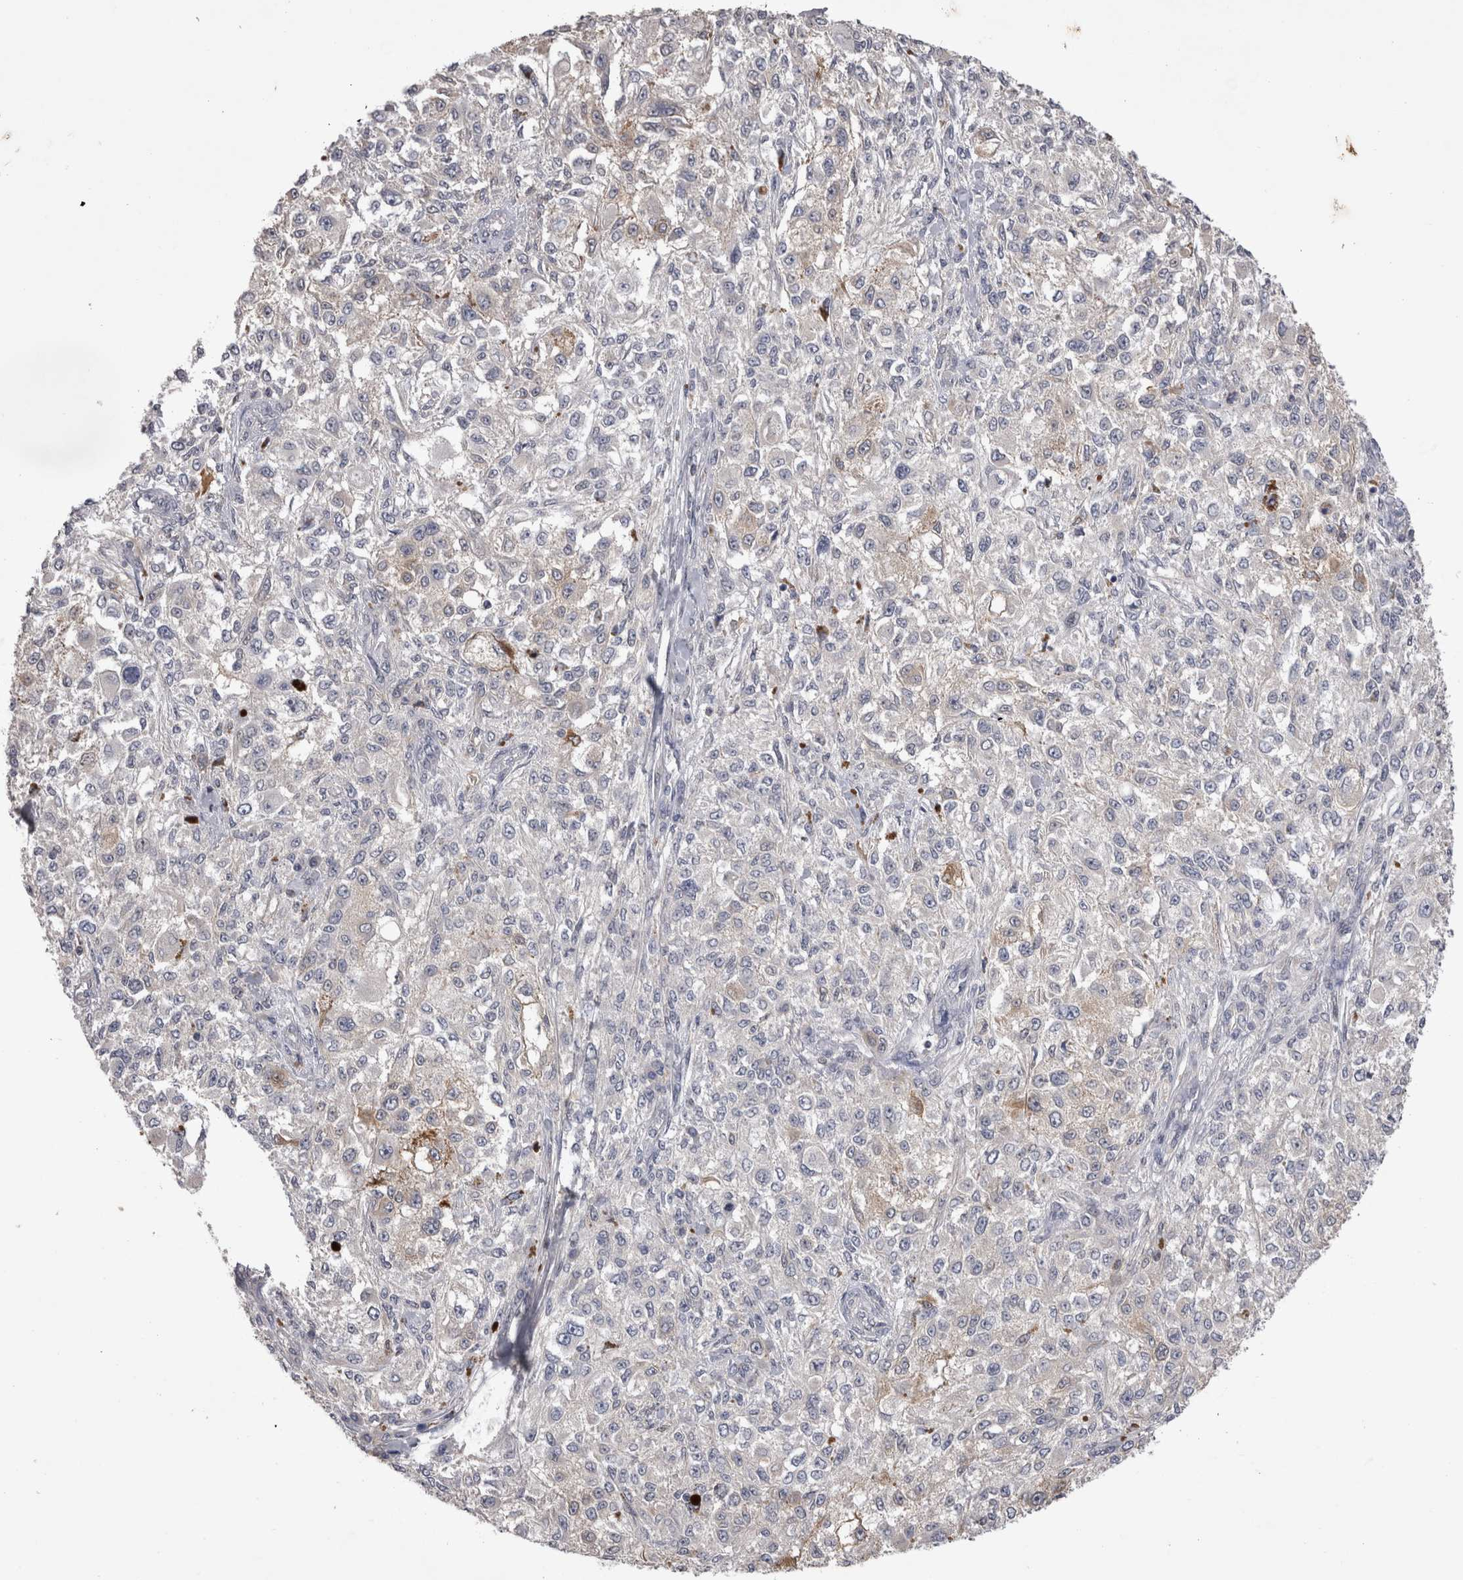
{"staining": {"intensity": "negative", "quantity": "none", "location": "none"}, "tissue": "melanoma", "cell_type": "Tumor cells", "image_type": "cancer", "snomed": [{"axis": "morphology", "description": "Necrosis, NOS"}, {"axis": "morphology", "description": "Malignant melanoma, NOS"}, {"axis": "topography", "description": "Skin"}], "caption": "Immunohistochemical staining of human malignant melanoma displays no significant staining in tumor cells.", "gene": "CTBS", "patient": {"sex": "female", "age": 87}}